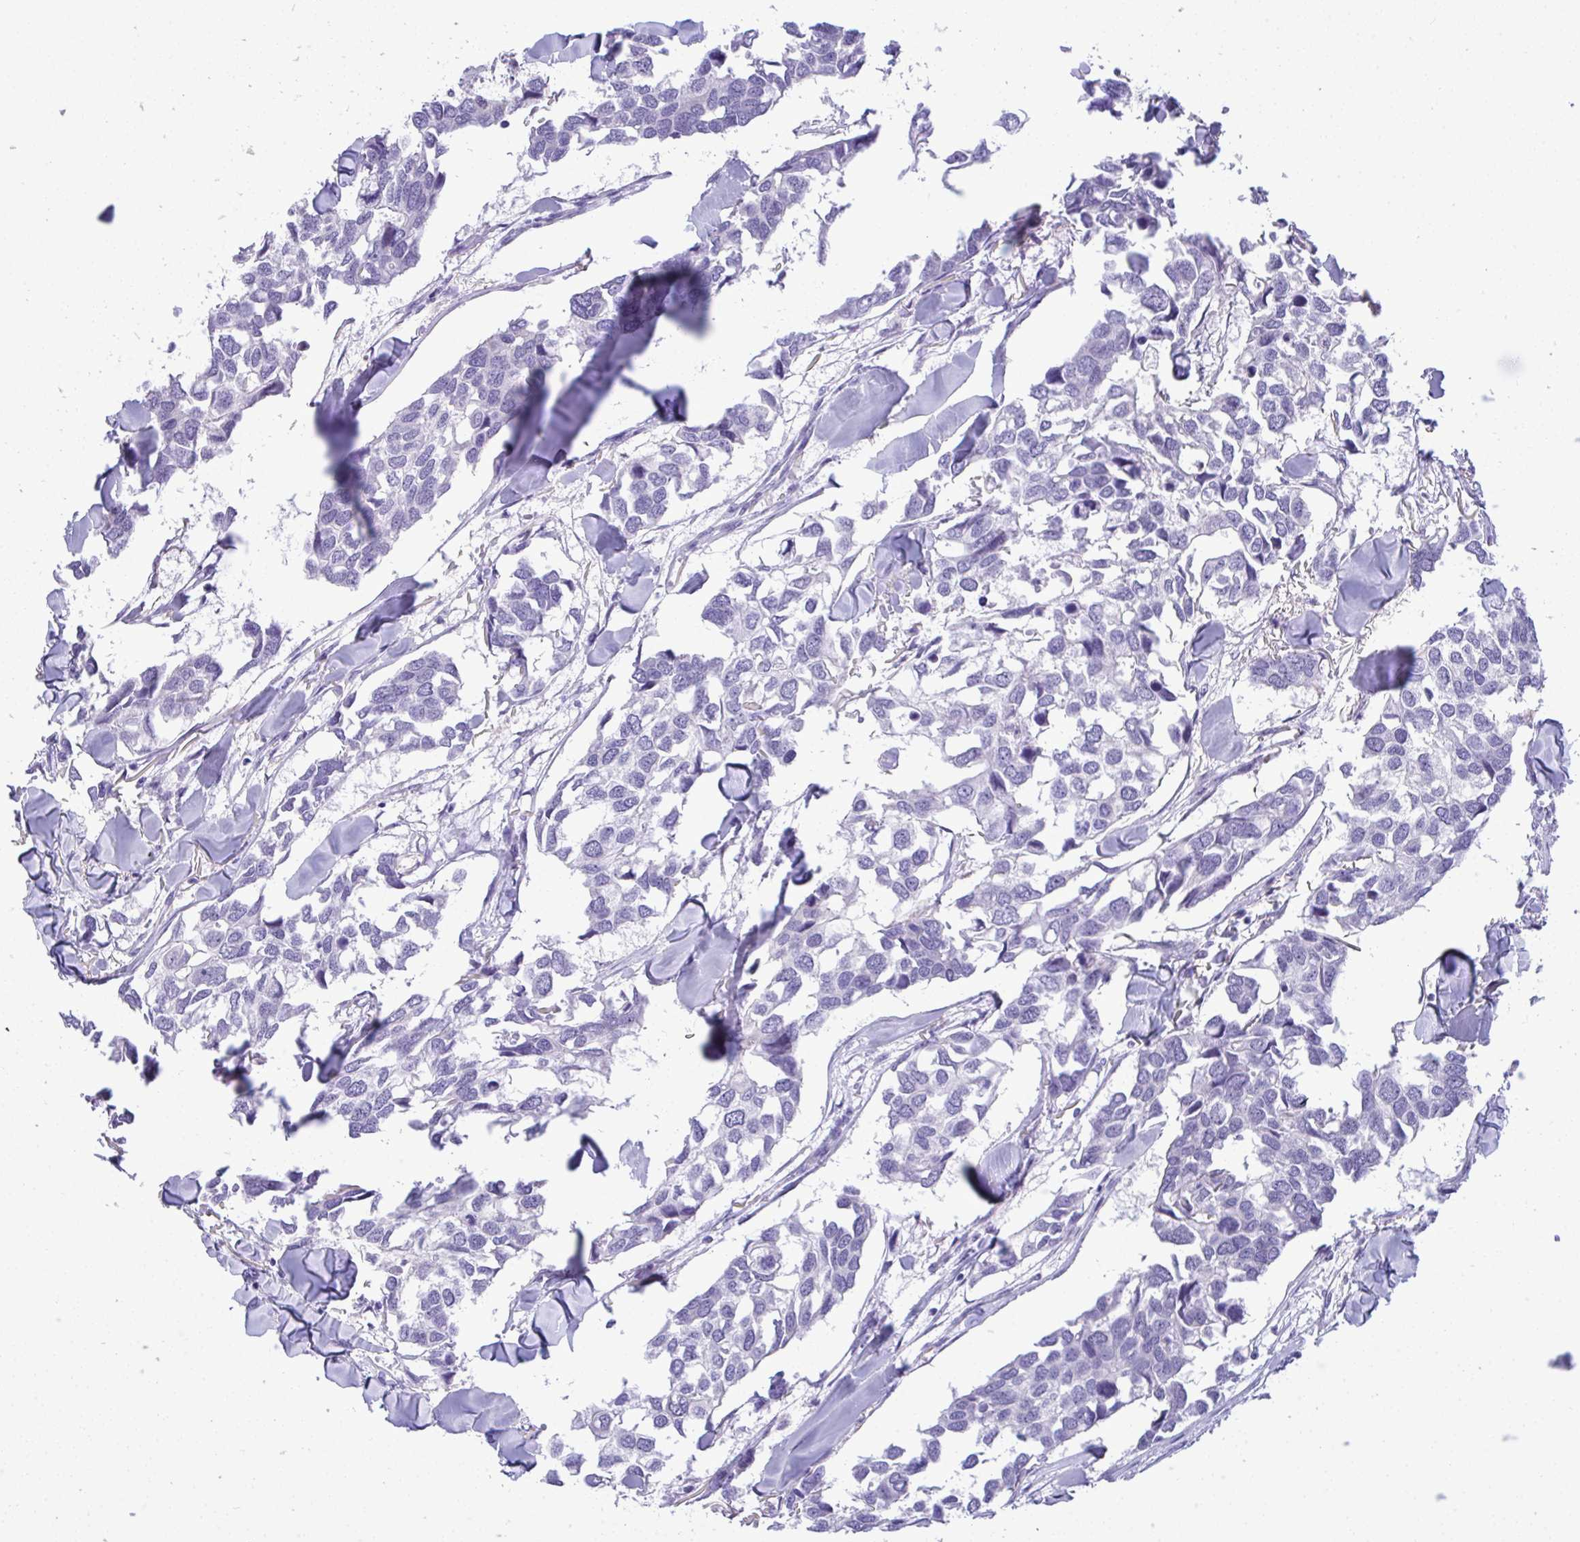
{"staining": {"intensity": "negative", "quantity": "none", "location": "none"}, "tissue": "breast cancer", "cell_type": "Tumor cells", "image_type": "cancer", "snomed": [{"axis": "morphology", "description": "Duct carcinoma"}, {"axis": "topography", "description": "Breast"}], "caption": "DAB (3,3'-diaminobenzidine) immunohistochemical staining of human breast cancer displays no significant staining in tumor cells. (DAB immunohistochemistry (IHC), high magnification).", "gene": "YBX2", "patient": {"sex": "female", "age": 83}}